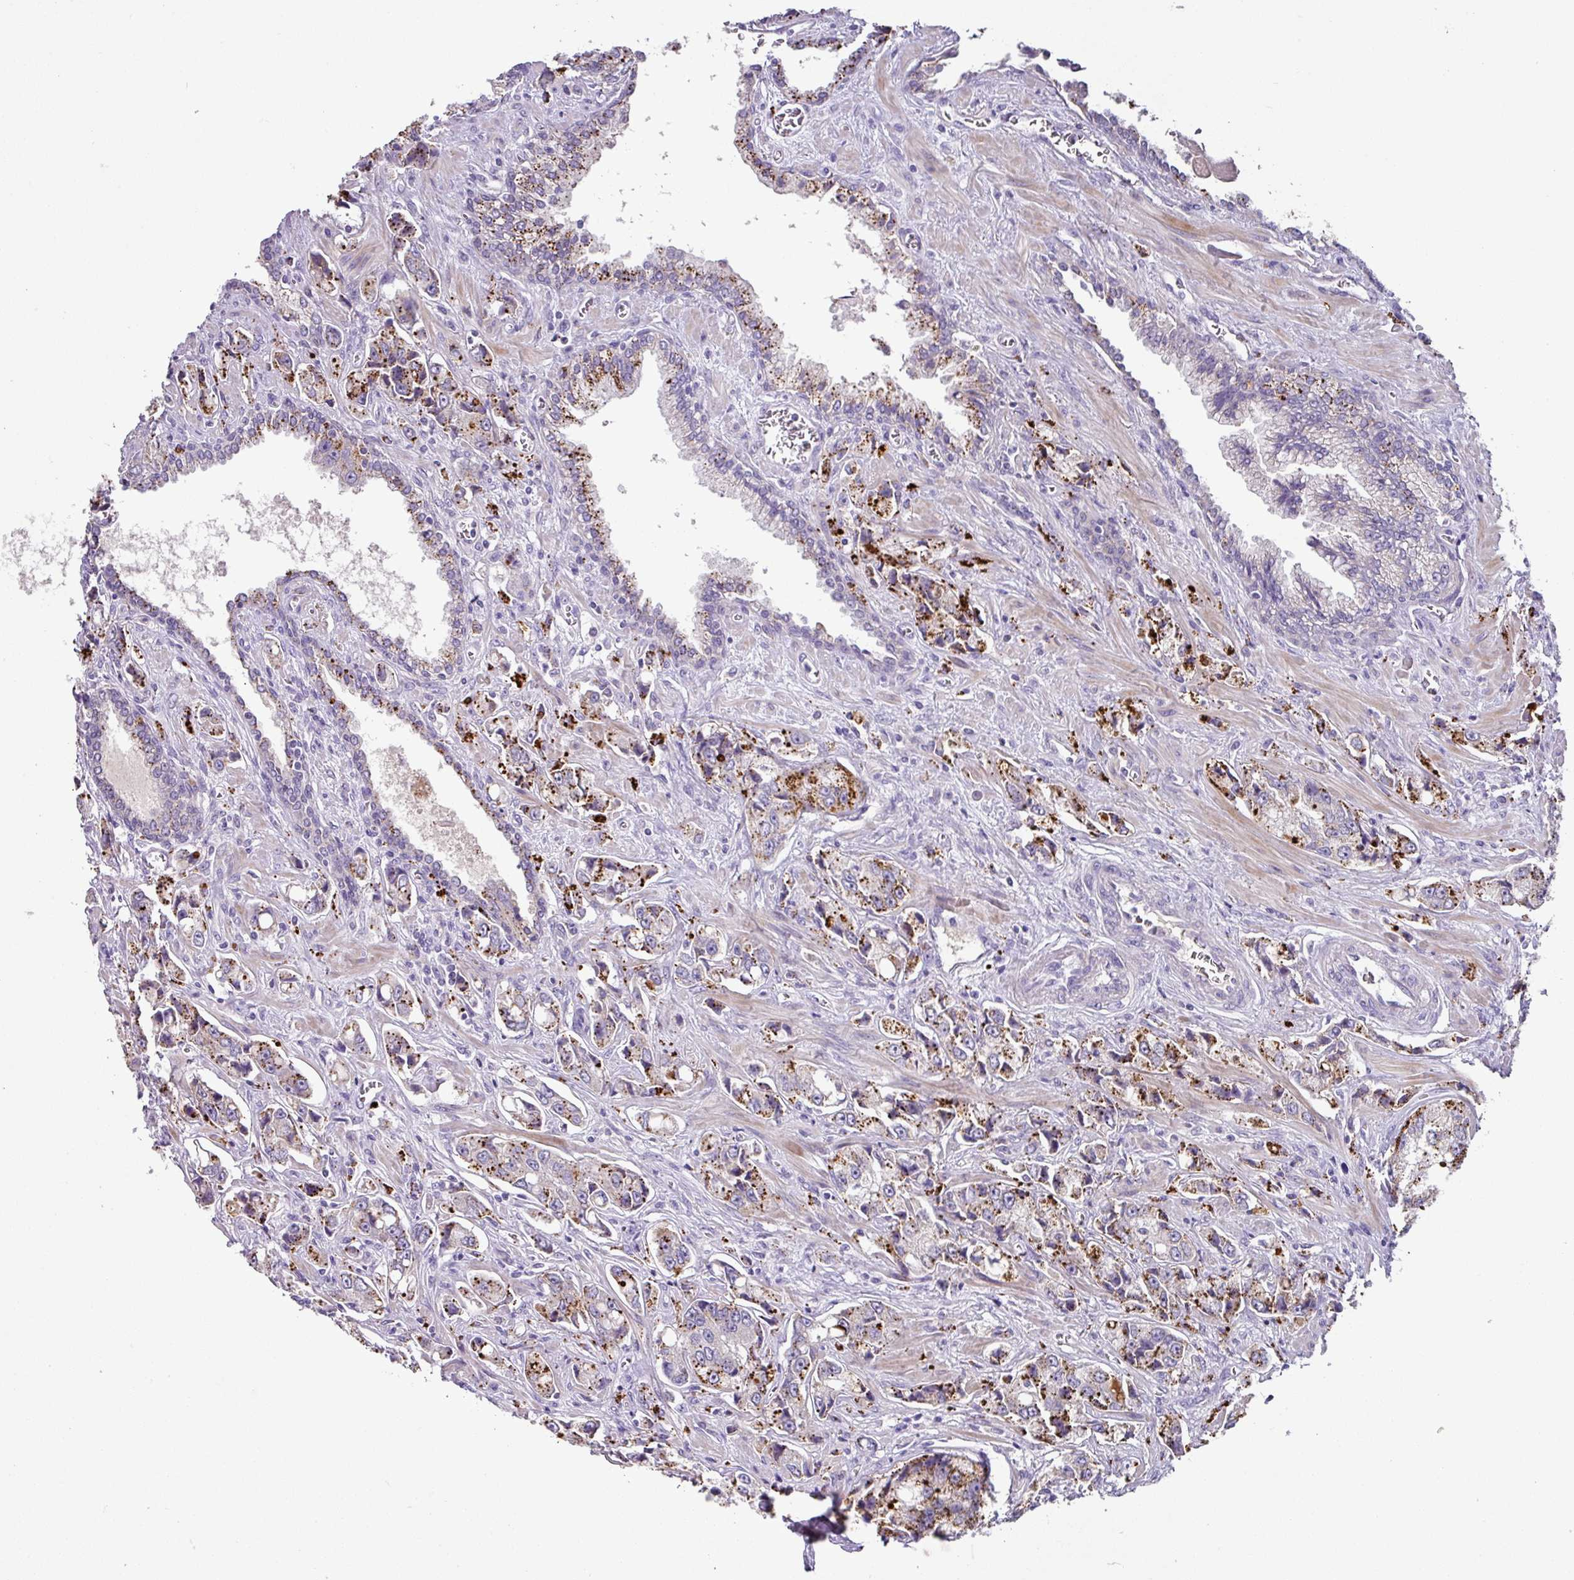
{"staining": {"intensity": "strong", "quantity": "25%-75%", "location": "cytoplasmic/membranous"}, "tissue": "prostate cancer", "cell_type": "Tumor cells", "image_type": "cancer", "snomed": [{"axis": "morphology", "description": "Adenocarcinoma, High grade"}, {"axis": "topography", "description": "Prostate"}], "caption": "Protein expression analysis of prostate cancer (high-grade adenocarcinoma) displays strong cytoplasmic/membranous positivity in about 25%-75% of tumor cells.", "gene": "PLEKHH3", "patient": {"sex": "male", "age": 74}}